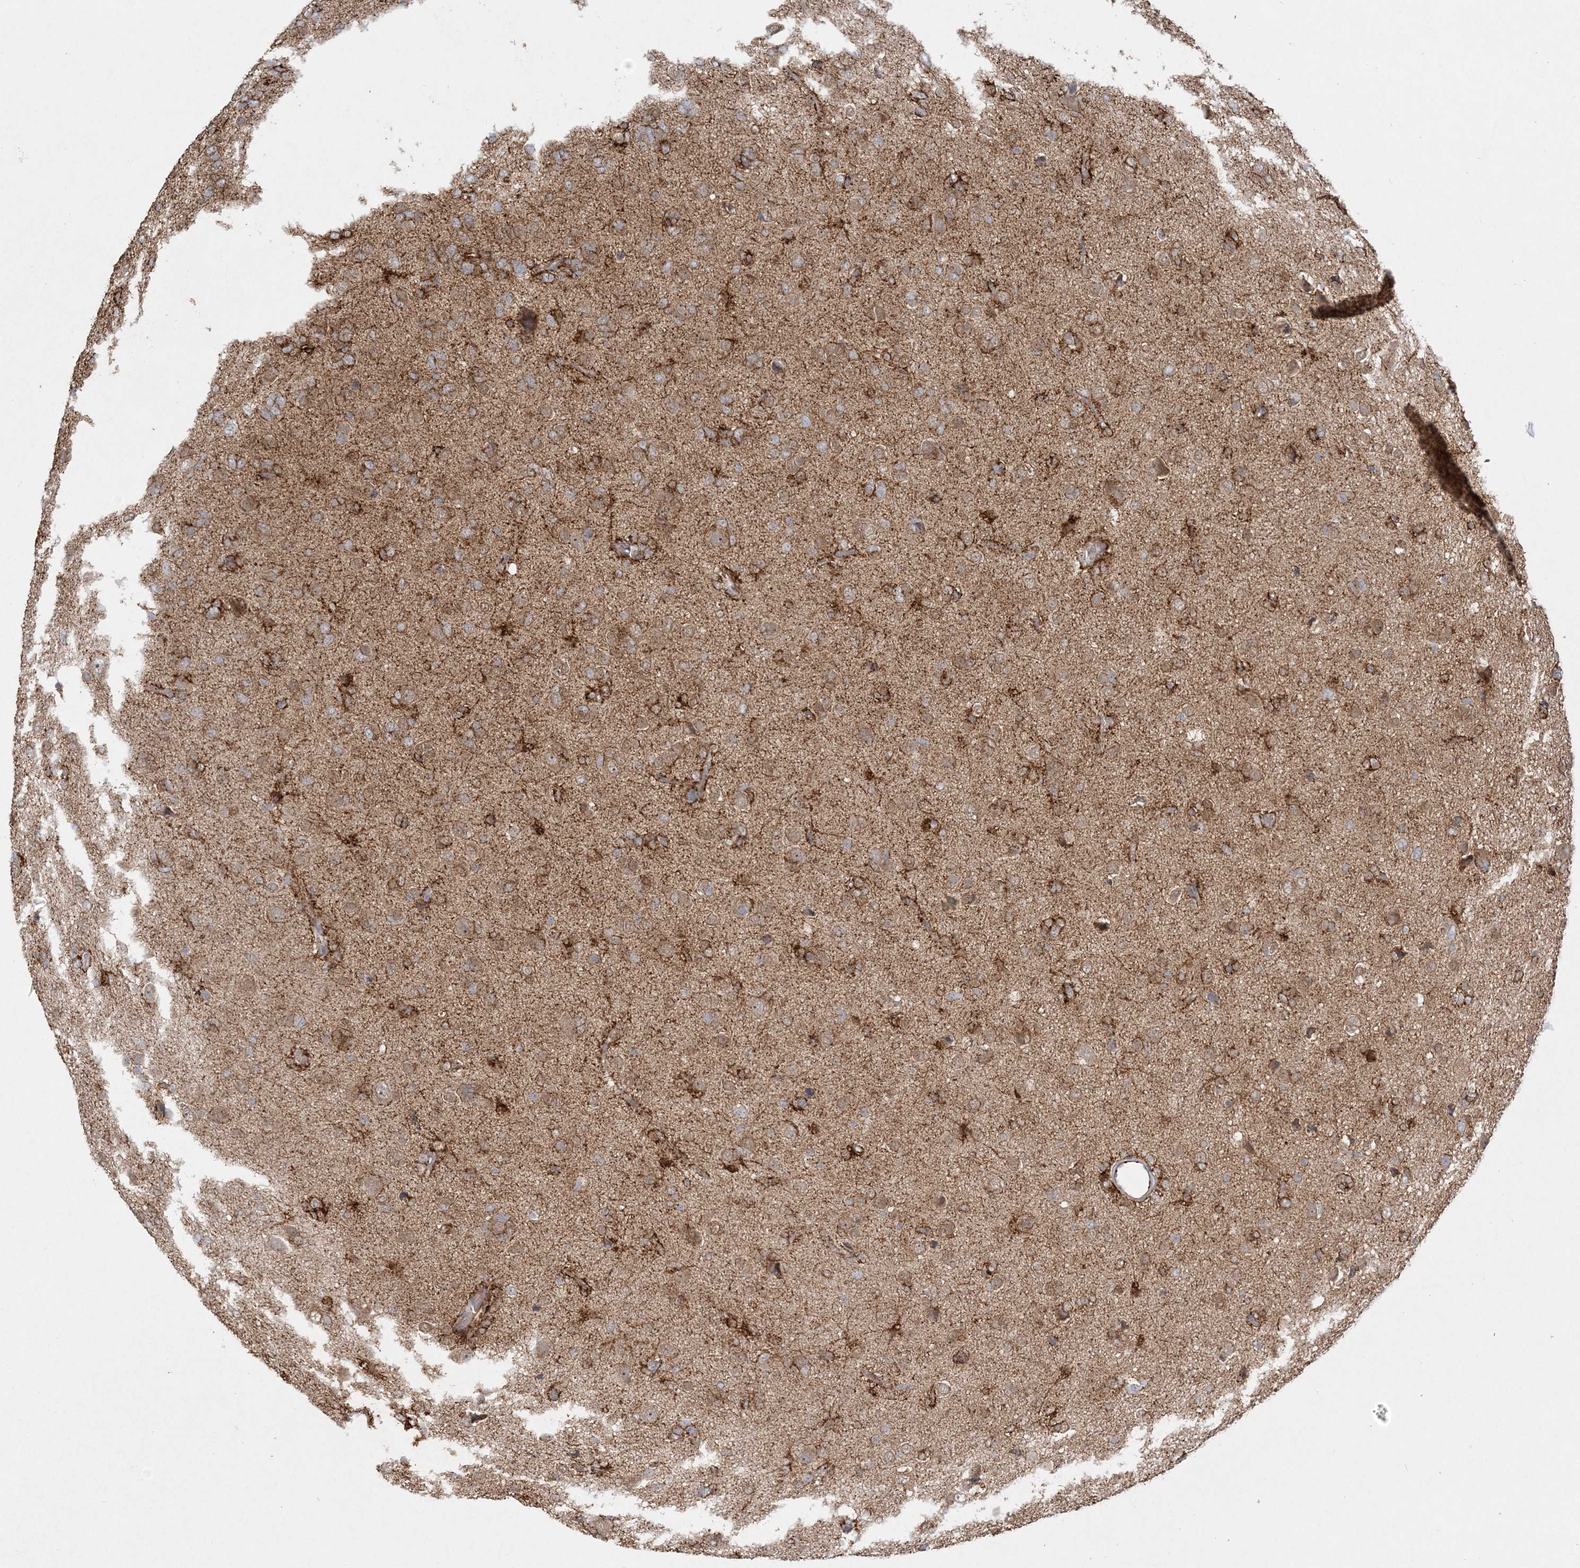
{"staining": {"intensity": "strong", "quantity": "25%-75%", "location": "cytoplasmic/membranous"}, "tissue": "glioma", "cell_type": "Tumor cells", "image_type": "cancer", "snomed": [{"axis": "morphology", "description": "Glioma, malignant, High grade"}, {"axis": "topography", "description": "Brain"}], "caption": "Protein expression by immunohistochemistry exhibits strong cytoplasmic/membranous staining in about 25%-75% of tumor cells in malignant high-grade glioma.", "gene": "INPP1", "patient": {"sex": "female", "age": 59}}